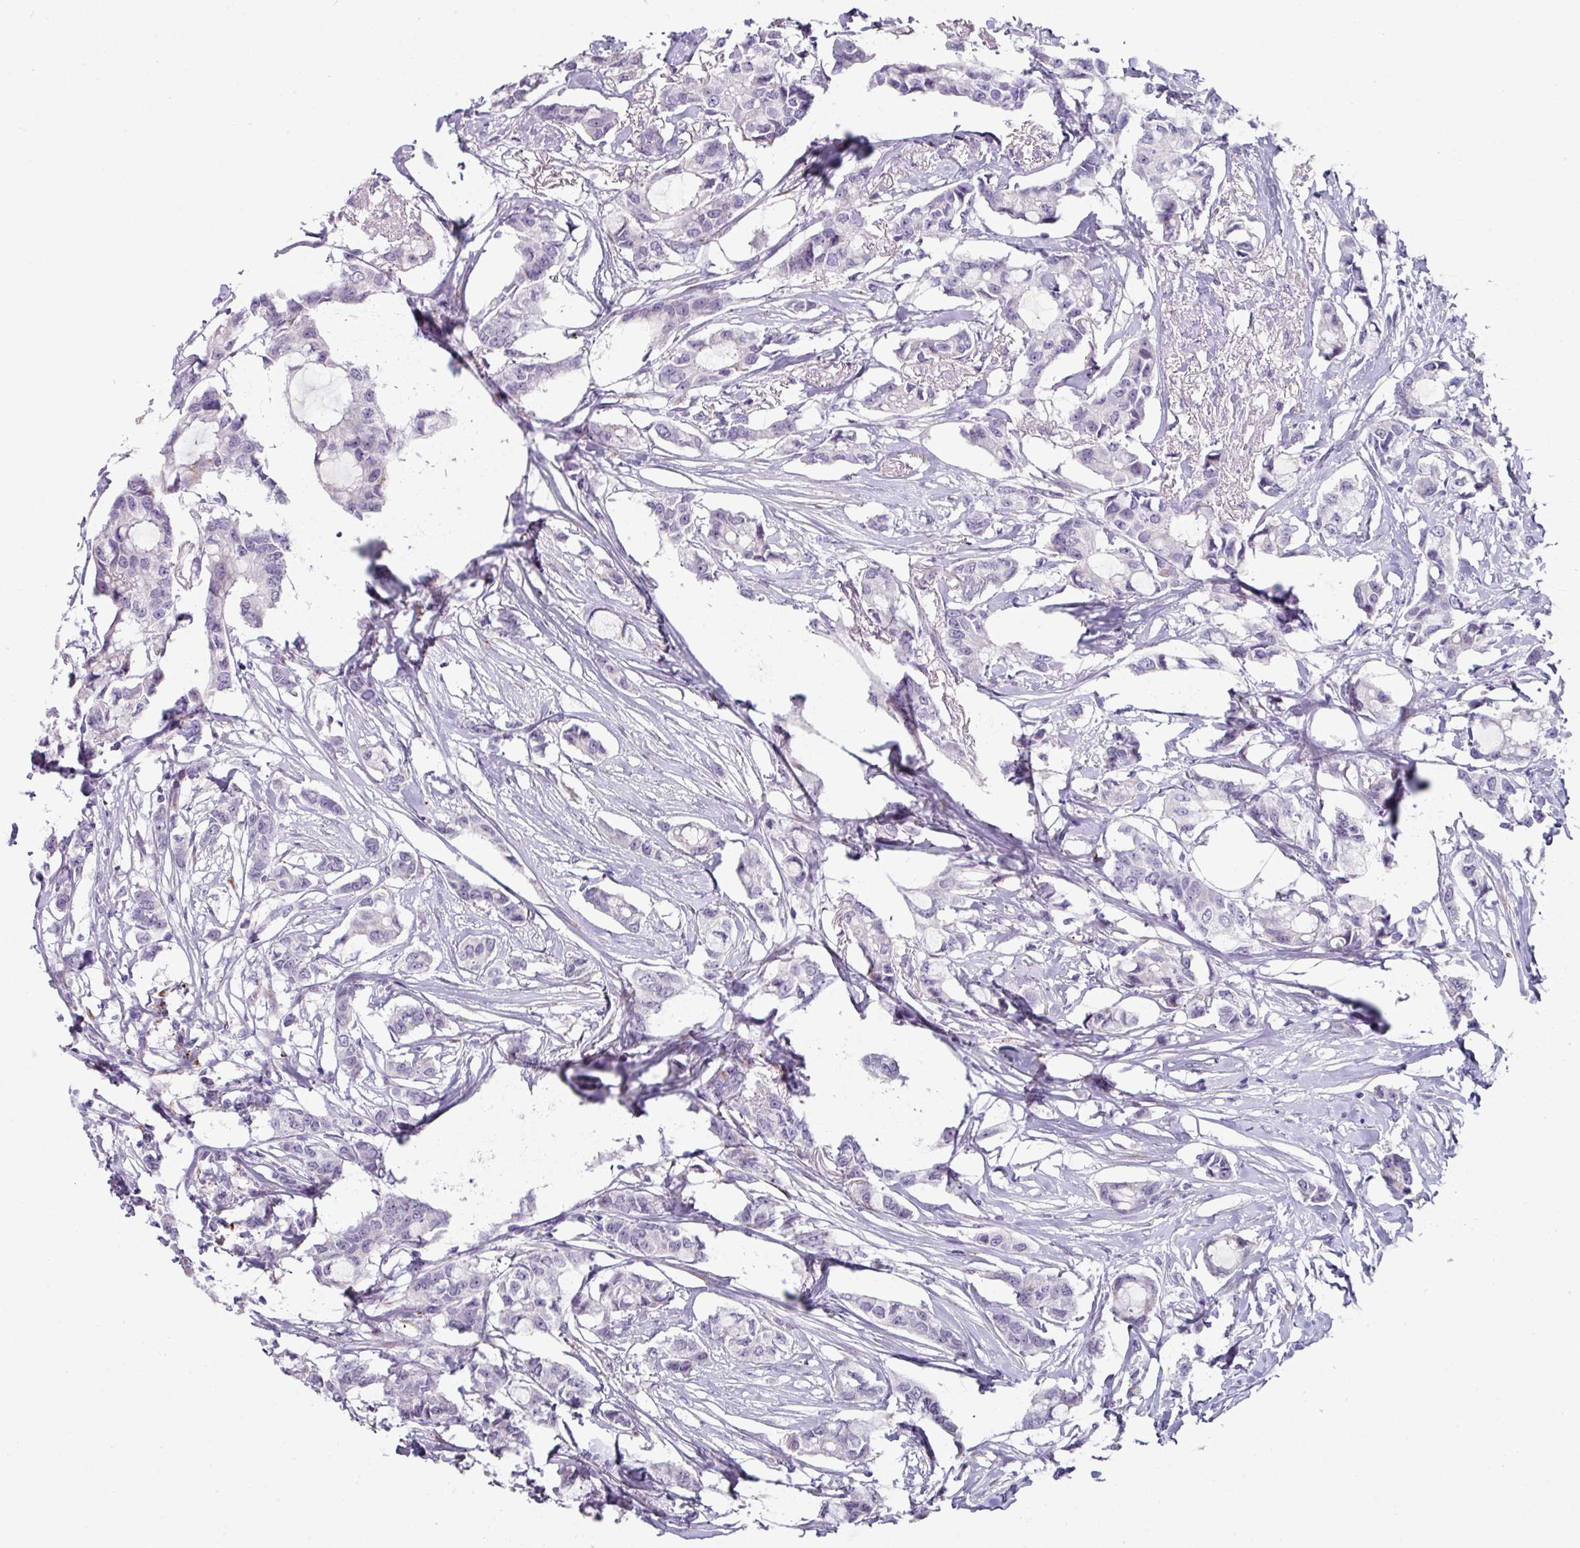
{"staining": {"intensity": "negative", "quantity": "none", "location": "none"}, "tissue": "breast cancer", "cell_type": "Tumor cells", "image_type": "cancer", "snomed": [{"axis": "morphology", "description": "Duct carcinoma"}, {"axis": "topography", "description": "Breast"}], "caption": "Immunohistochemistry photomicrograph of neoplastic tissue: human breast cancer stained with DAB exhibits no significant protein positivity in tumor cells. (Brightfield microscopy of DAB immunohistochemistry (IHC) at high magnification).", "gene": "BMS1", "patient": {"sex": "female", "age": 73}}